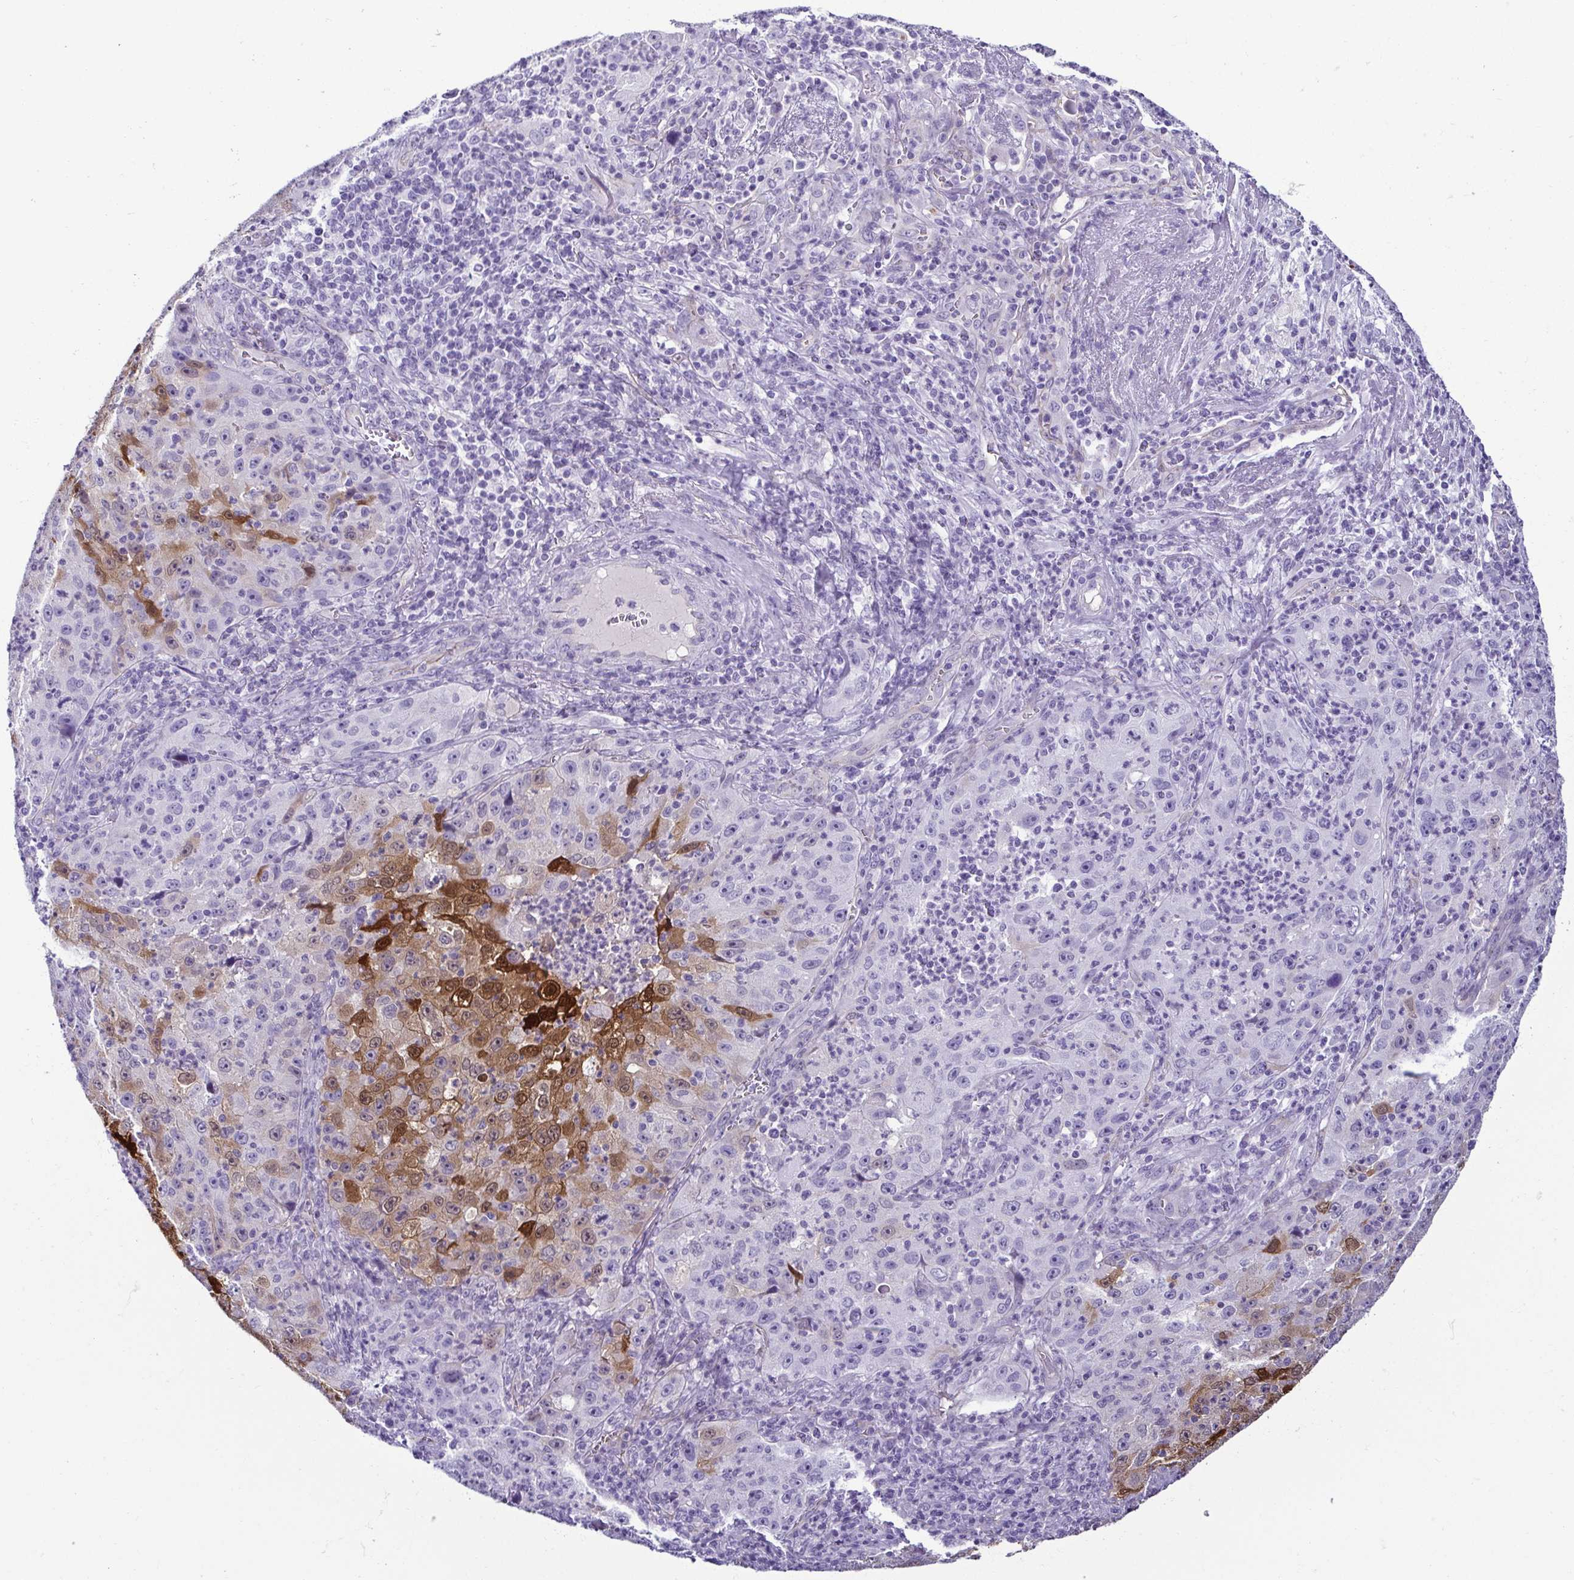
{"staining": {"intensity": "moderate", "quantity": "25%-75%", "location": "cytoplasmic/membranous,nuclear"}, "tissue": "lung cancer", "cell_type": "Tumor cells", "image_type": "cancer", "snomed": [{"axis": "morphology", "description": "Squamous cell carcinoma, NOS"}, {"axis": "topography", "description": "Lung"}], "caption": "Tumor cells exhibit medium levels of moderate cytoplasmic/membranous and nuclear positivity in approximately 25%-75% of cells in human lung cancer (squamous cell carcinoma).", "gene": "CASP14", "patient": {"sex": "male", "age": 71}}